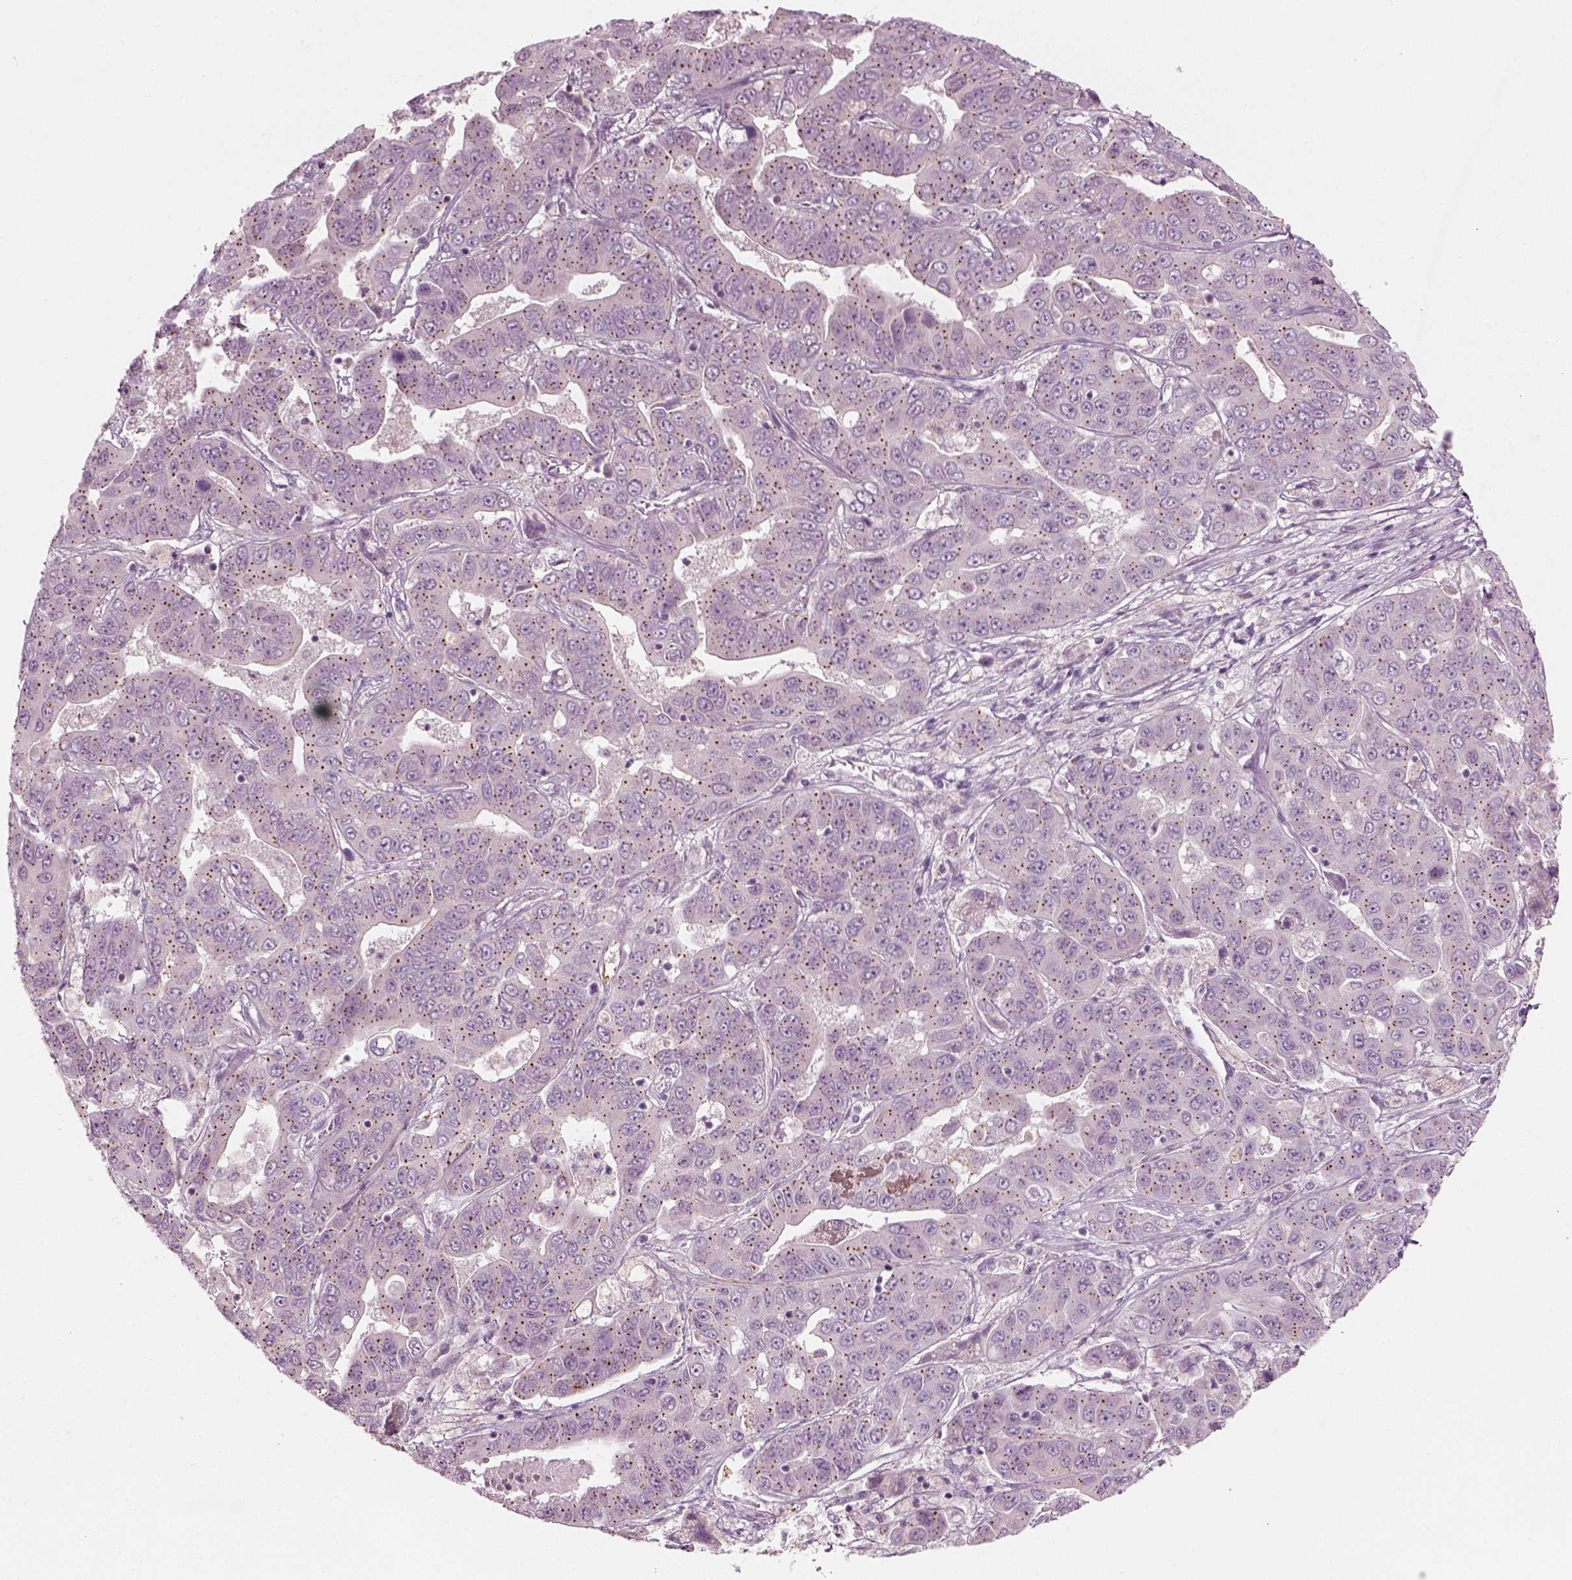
{"staining": {"intensity": "negative", "quantity": "none", "location": "none"}, "tissue": "liver cancer", "cell_type": "Tumor cells", "image_type": "cancer", "snomed": [{"axis": "morphology", "description": "Cholangiocarcinoma"}, {"axis": "topography", "description": "Liver"}], "caption": "Immunohistochemistry histopathology image of neoplastic tissue: liver cancer stained with DAB (3,3'-diaminobenzidine) reveals no significant protein expression in tumor cells.", "gene": "MLIP", "patient": {"sex": "female", "age": 52}}